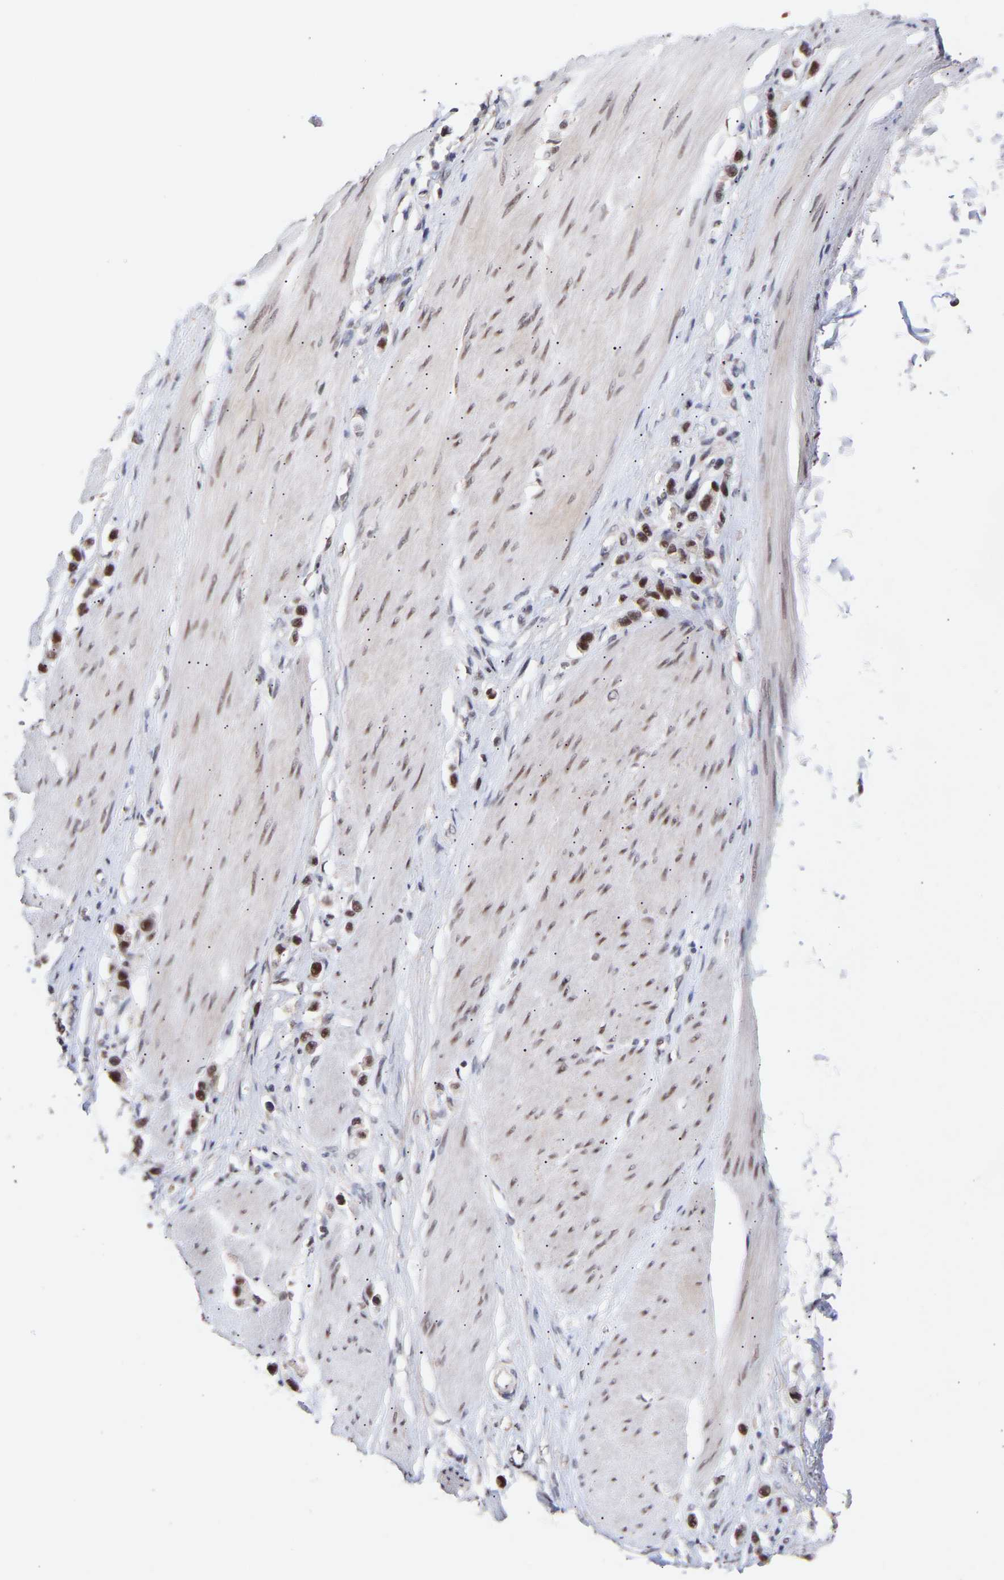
{"staining": {"intensity": "moderate", "quantity": ">75%", "location": "nuclear"}, "tissue": "stomach cancer", "cell_type": "Tumor cells", "image_type": "cancer", "snomed": [{"axis": "morphology", "description": "Adenocarcinoma, NOS"}, {"axis": "topography", "description": "Stomach"}], "caption": "A micrograph of stomach cancer stained for a protein shows moderate nuclear brown staining in tumor cells.", "gene": "RBM15", "patient": {"sex": "female", "age": 65}}